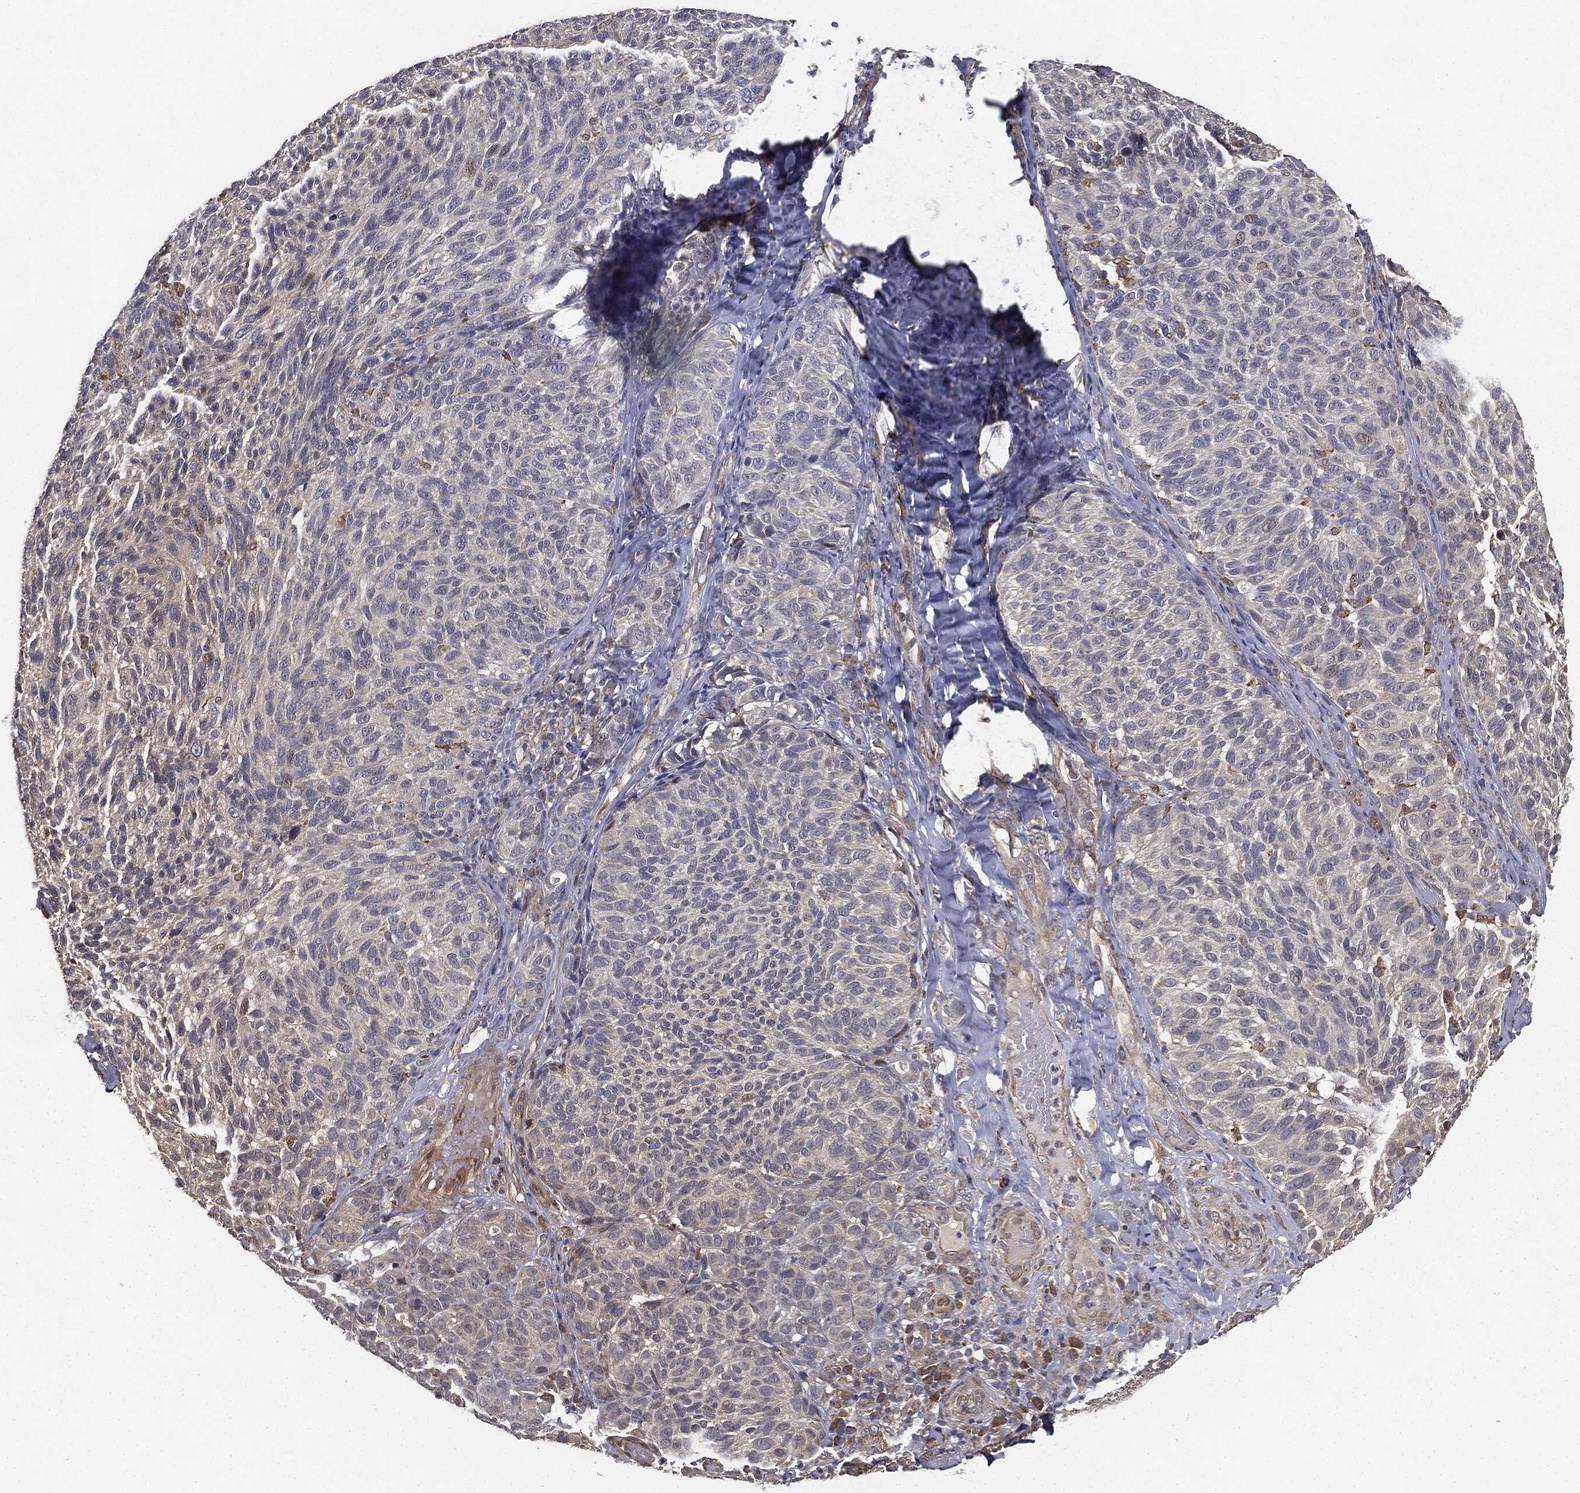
{"staining": {"intensity": "negative", "quantity": "none", "location": "none"}, "tissue": "melanoma", "cell_type": "Tumor cells", "image_type": "cancer", "snomed": [{"axis": "morphology", "description": "Malignant melanoma, NOS"}, {"axis": "topography", "description": "Skin"}], "caption": "Immunohistochemistry (IHC) micrograph of malignant melanoma stained for a protein (brown), which shows no staining in tumor cells.", "gene": "MIER2", "patient": {"sex": "female", "age": 73}}